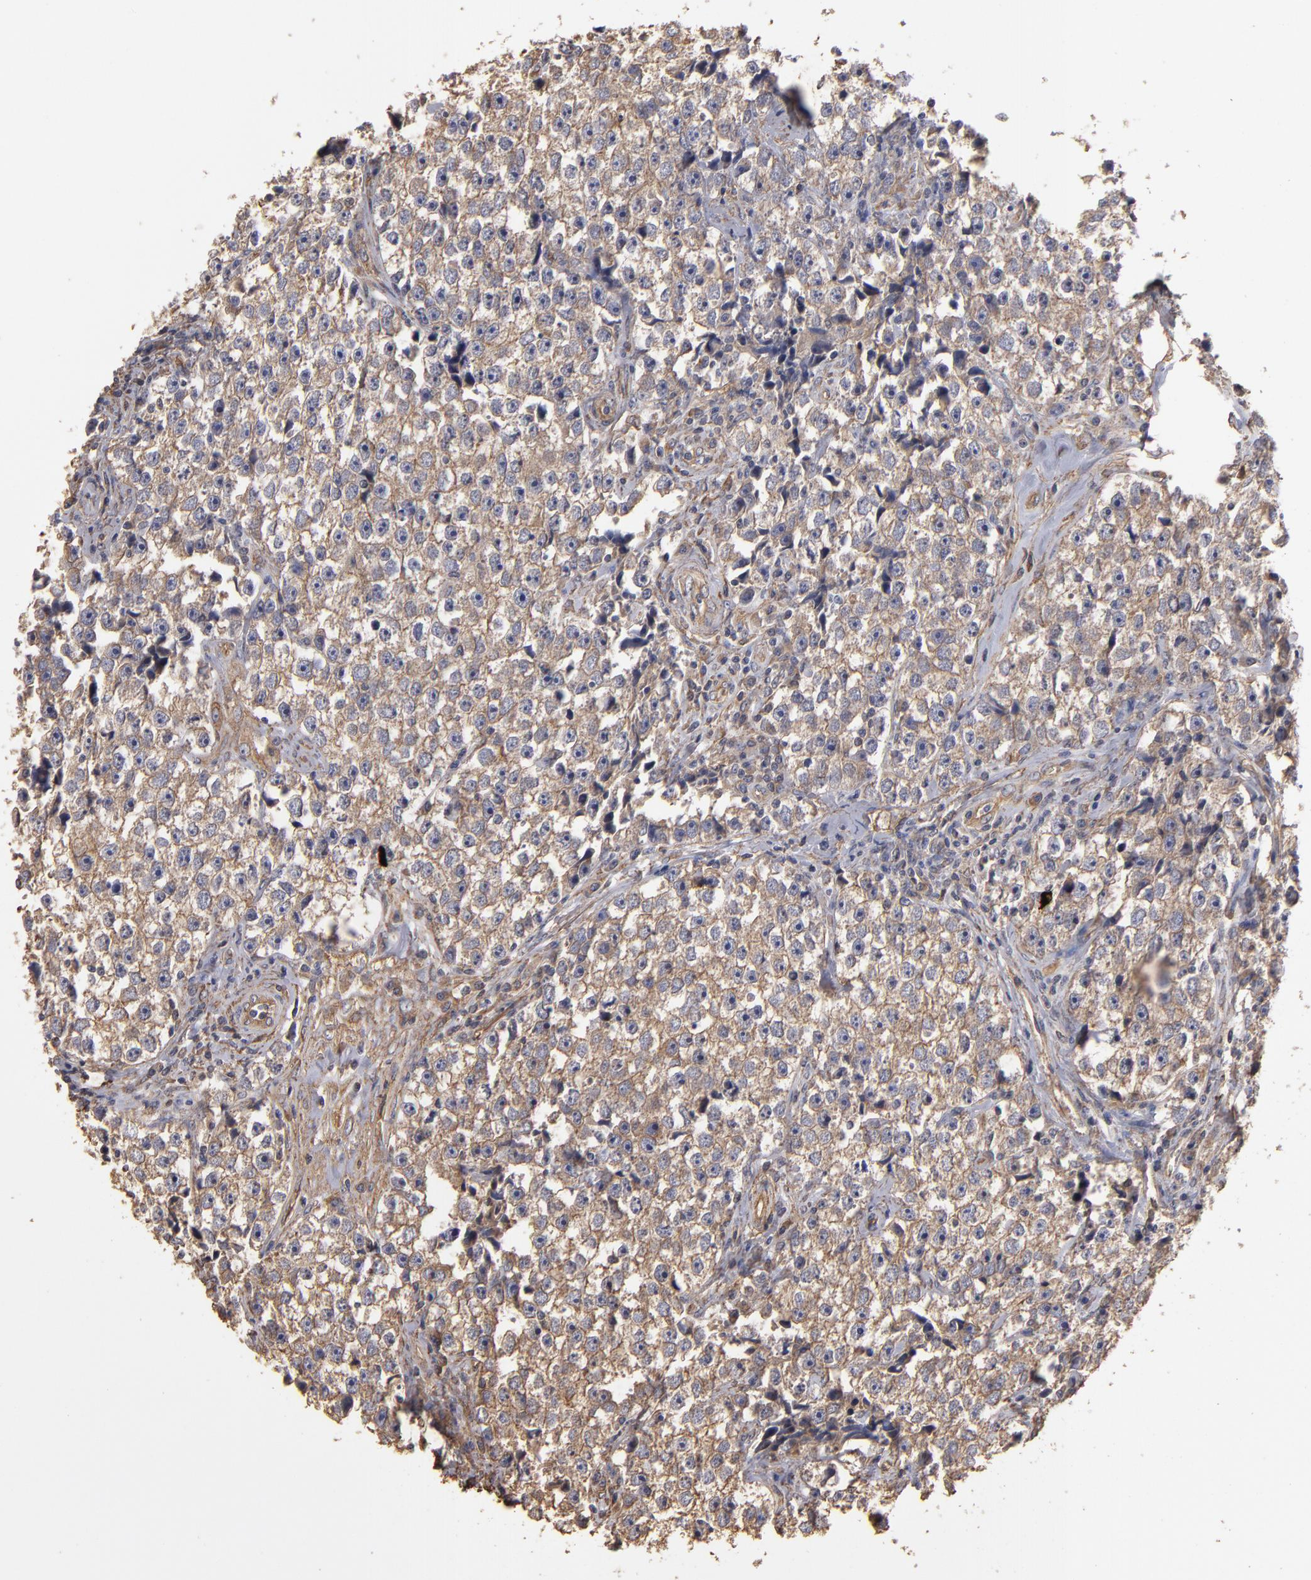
{"staining": {"intensity": "moderate", "quantity": ">75%", "location": "cytoplasmic/membranous"}, "tissue": "testis cancer", "cell_type": "Tumor cells", "image_type": "cancer", "snomed": [{"axis": "morphology", "description": "Seminoma, NOS"}, {"axis": "topography", "description": "Testis"}], "caption": "High-magnification brightfield microscopy of testis cancer stained with DAB (3,3'-diaminobenzidine) (brown) and counterstained with hematoxylin (blue). tumor cells exhibit moderate cytoplasmic/membranous expression is appreciated in about>75% of cells. The protein of interest is stained brown, and the nuclei are stained in blue (DAB IHC with brightfield microscopy, high magnification).", "gene": "DMD", "patient": {"sex": "male", "age": 32}}